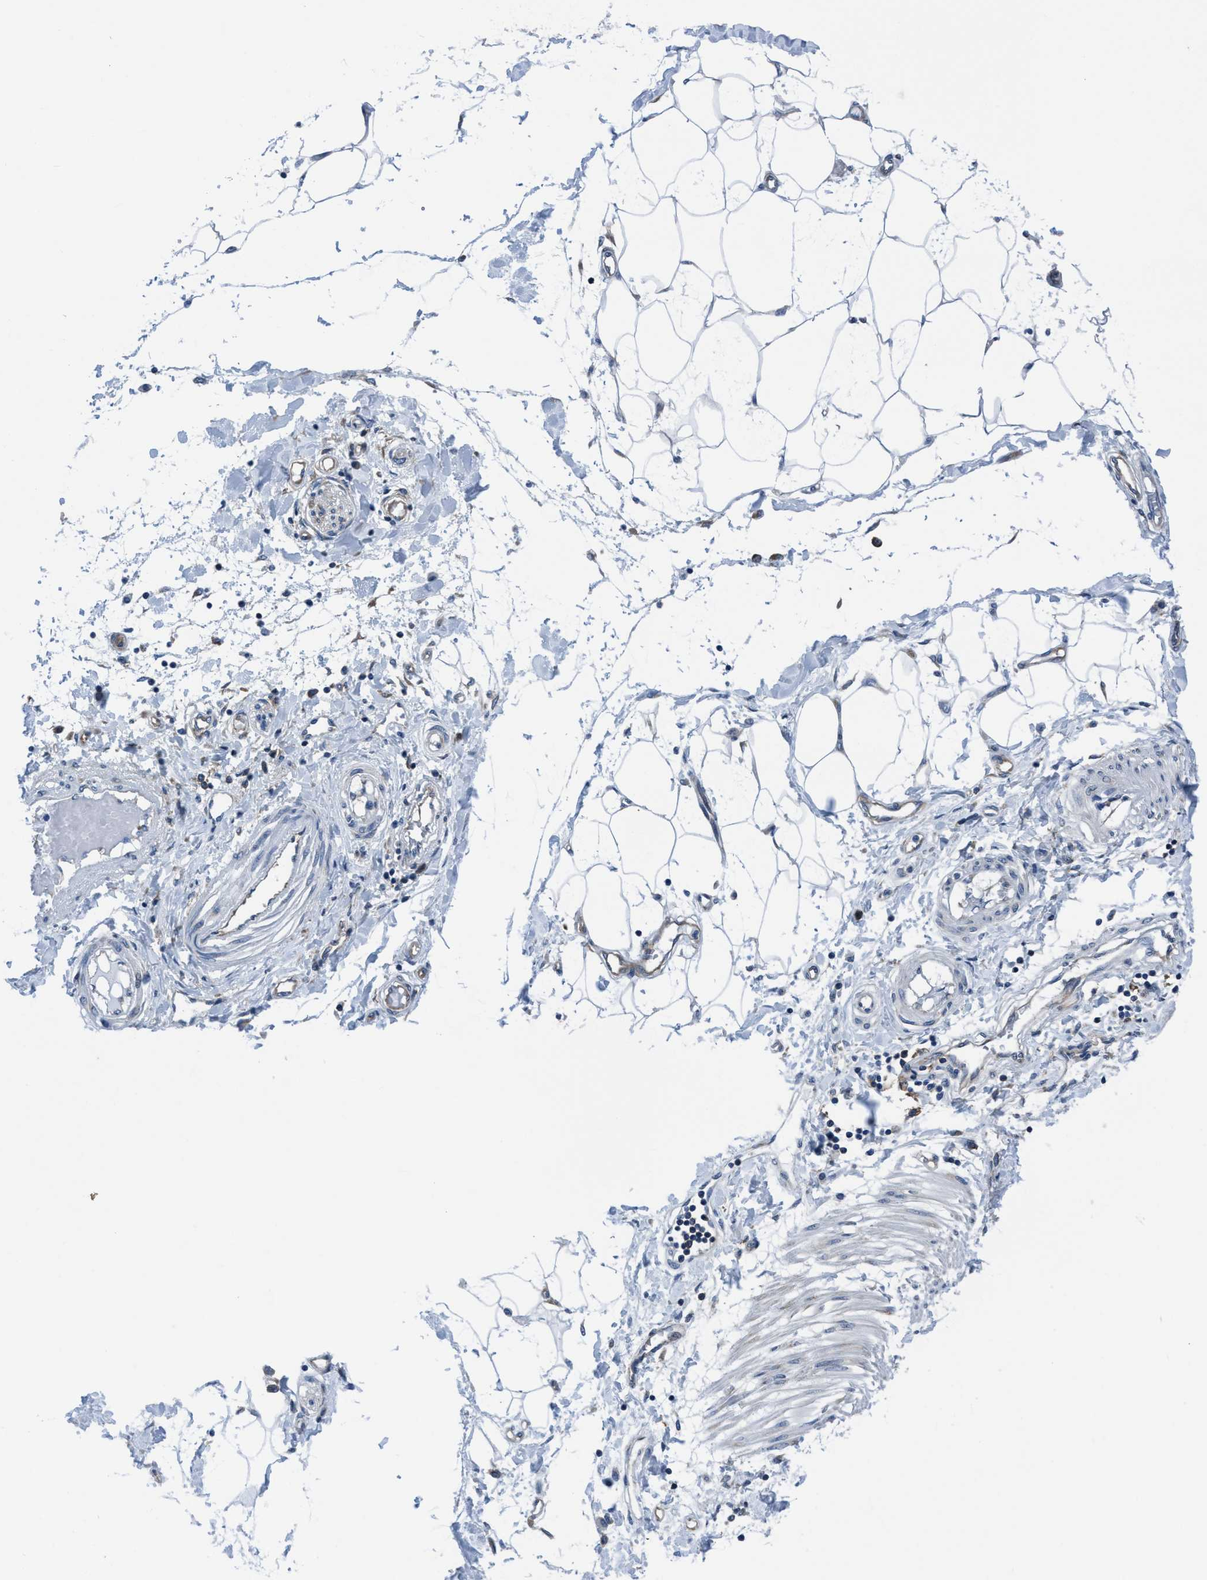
{"staining": {"intensity": "negative", "quantity": "none", "location": "none"}, "tissue": "adipose tissue", "cell_type": "Adipocytes", "image_type": "normal", "snomed": [{"axis": "morphology", "description": "Normal tissue, NOS"}, {"axis": "morphology", "description": "Adenocarcinoma, NOS"}, {"axis": "topography", "description": "Colon"}, {"axis": "topography", "description": "Peripheral nerve tissue"}], "caption": "Immunohistochemical staining of benign adipose tissue shows no significant positivity in adipocytes. (DAB (3,3'-diaminobenzidine) immunohistochemistry (IHC) visualized using brightfield microscopy, high magnification).", "gene": "NMT1", "patient": {"sex": "male", "age": 14}}